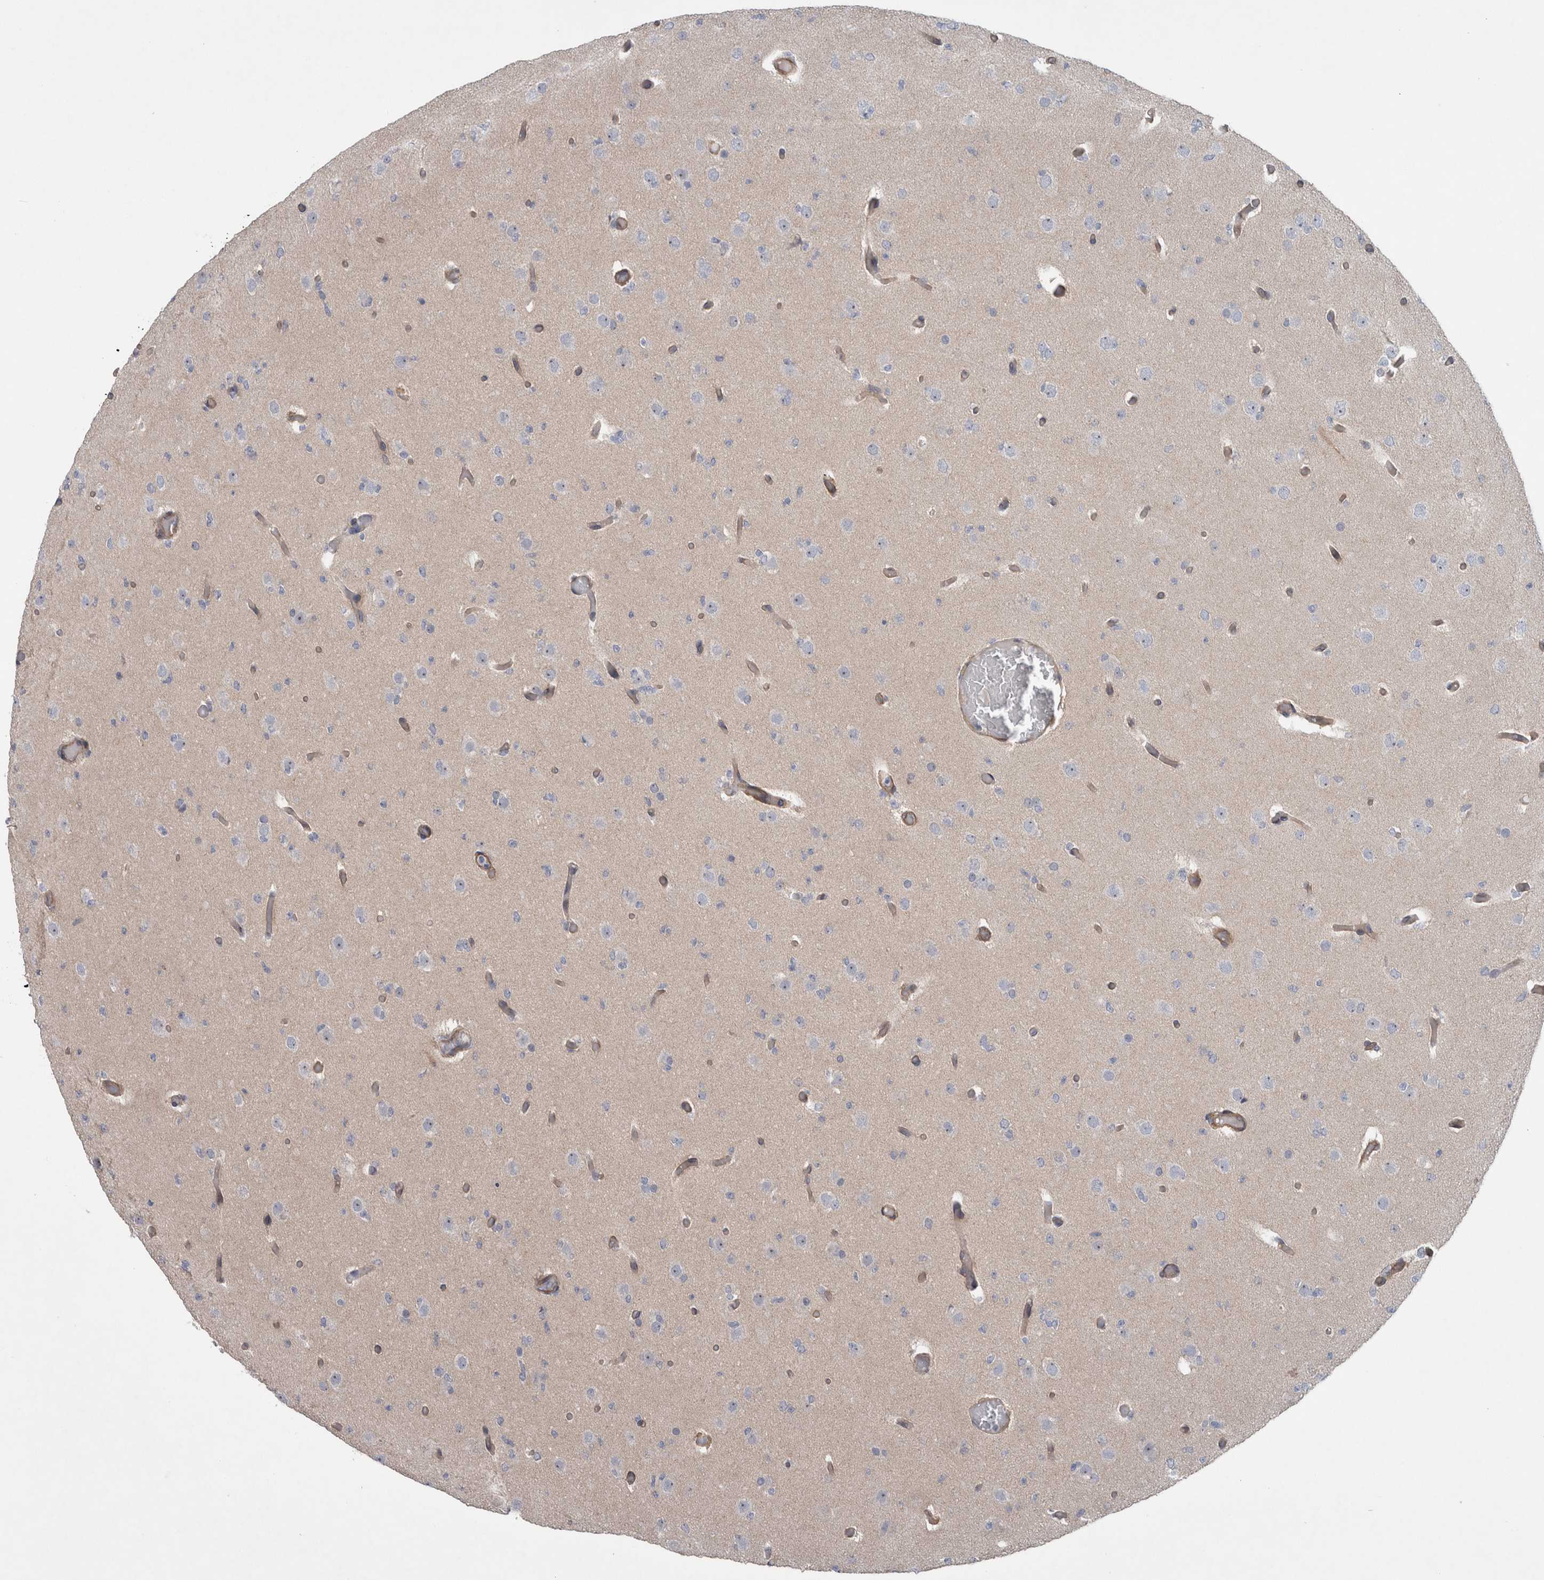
{"staining": {"intensity": "negative", "quantity": "none", "location": "none"}, "tissue": "glioma", "cell_type": "Tumor cells", "image_type": "cancer", "snomed": [{"axis": "morphology", "description": "Glioma, malignant, Low grade"}, {"axis": "topography", "description": "Brain"}], "caption": "IHC image of neoplastic tissue: malignant glioma (low-grade) stained with DAB (3,3'-diaminobenzidine) displays no significant protein staining in tumor cells.", "gene": "BCAM", "patient": {"sex": "female", "age": 22}}